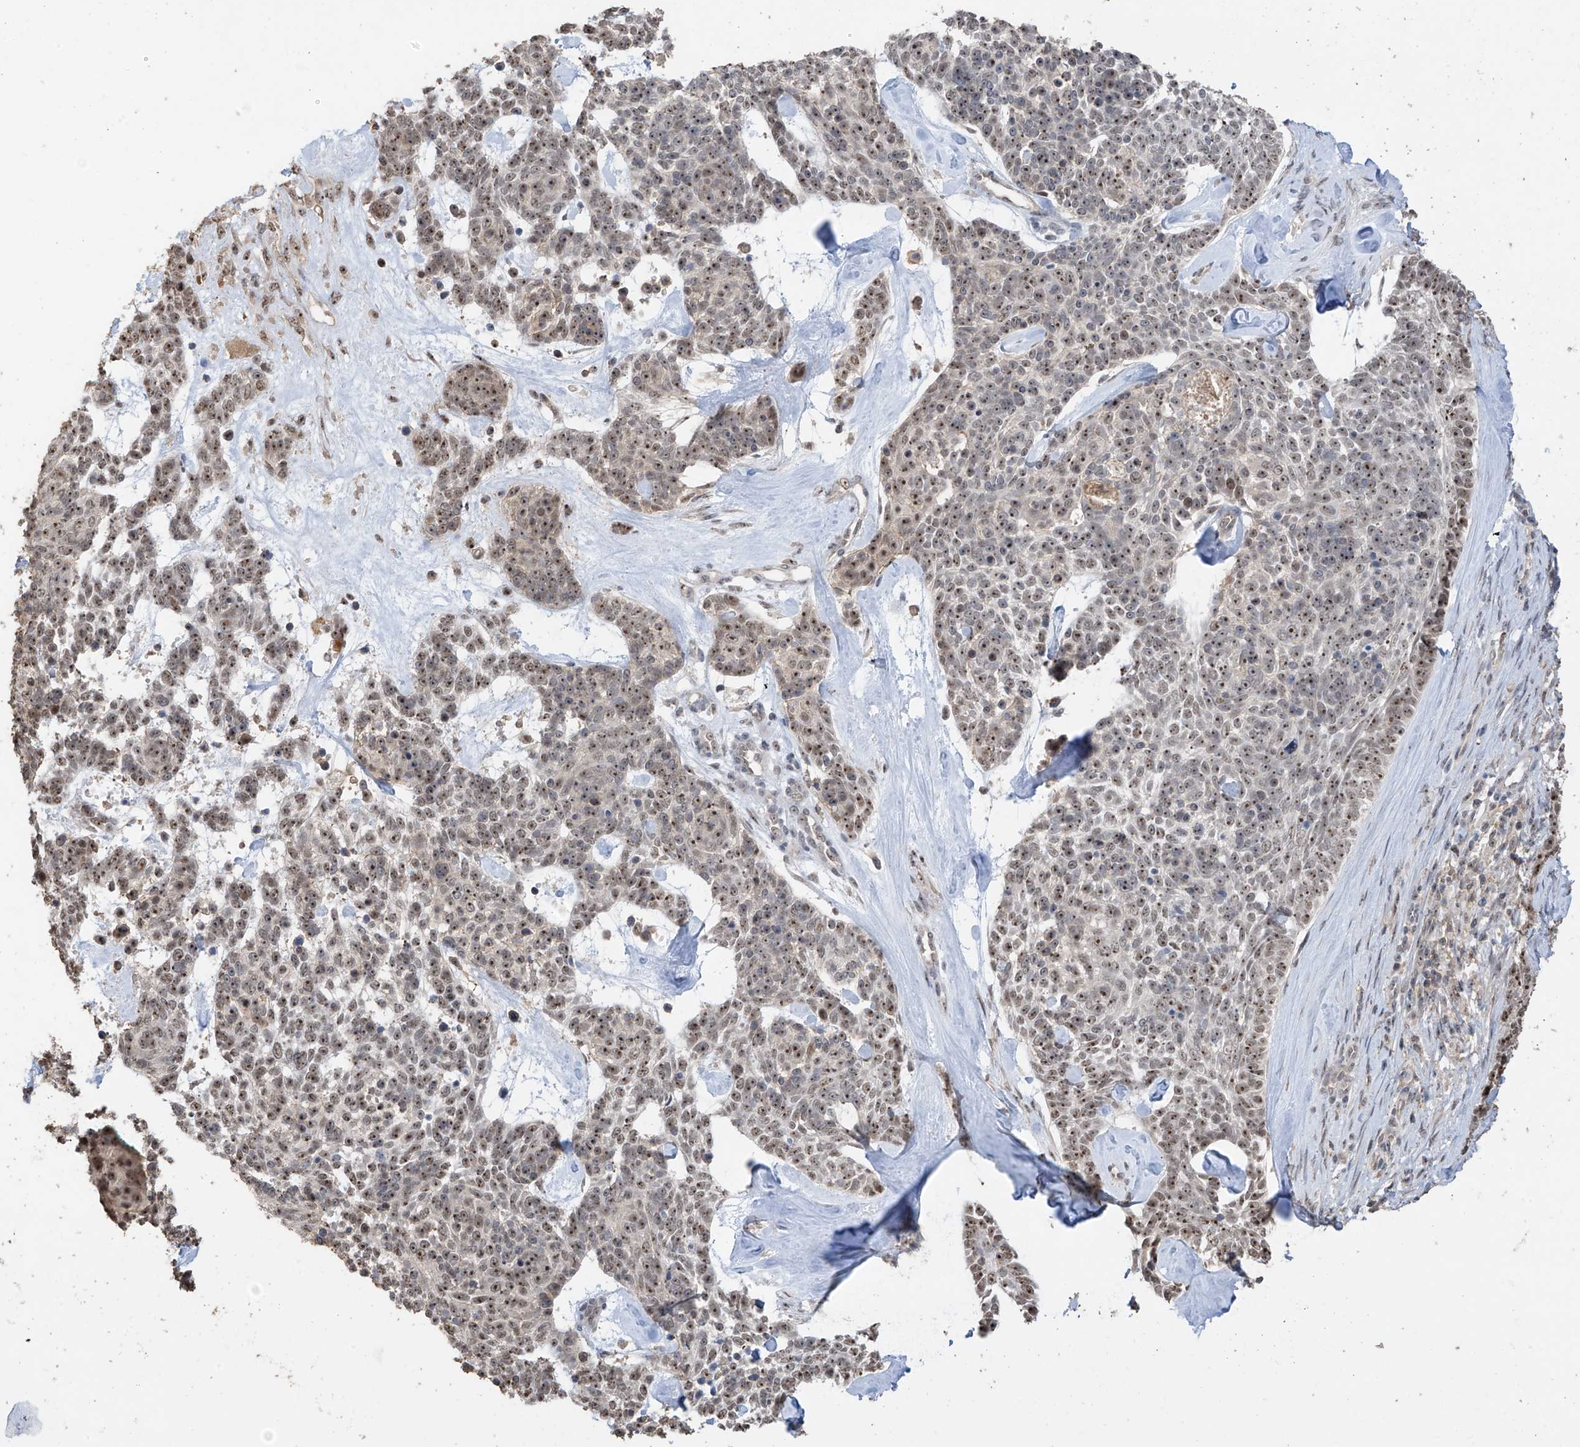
{"staining": {"intensity": "moderate", "quantity": ">75%", "location": "nuclear"}, "tissue": "skin cancer", "cell_type": "Tumor cells", "image_type": "cancer", "snomed": [{"axis": "morphology", "description": "Basal cell carcinoma"}, {"axis": "topography", "description": "Skin"}], "caption": "There is medium levels of moderate nuclear expression in tumor cells of skin cancer, as demonstrated by immunohistochemical staining (brown color).", "gene": "C1orf131", "patient": {"sex": "female", "age": 81}}